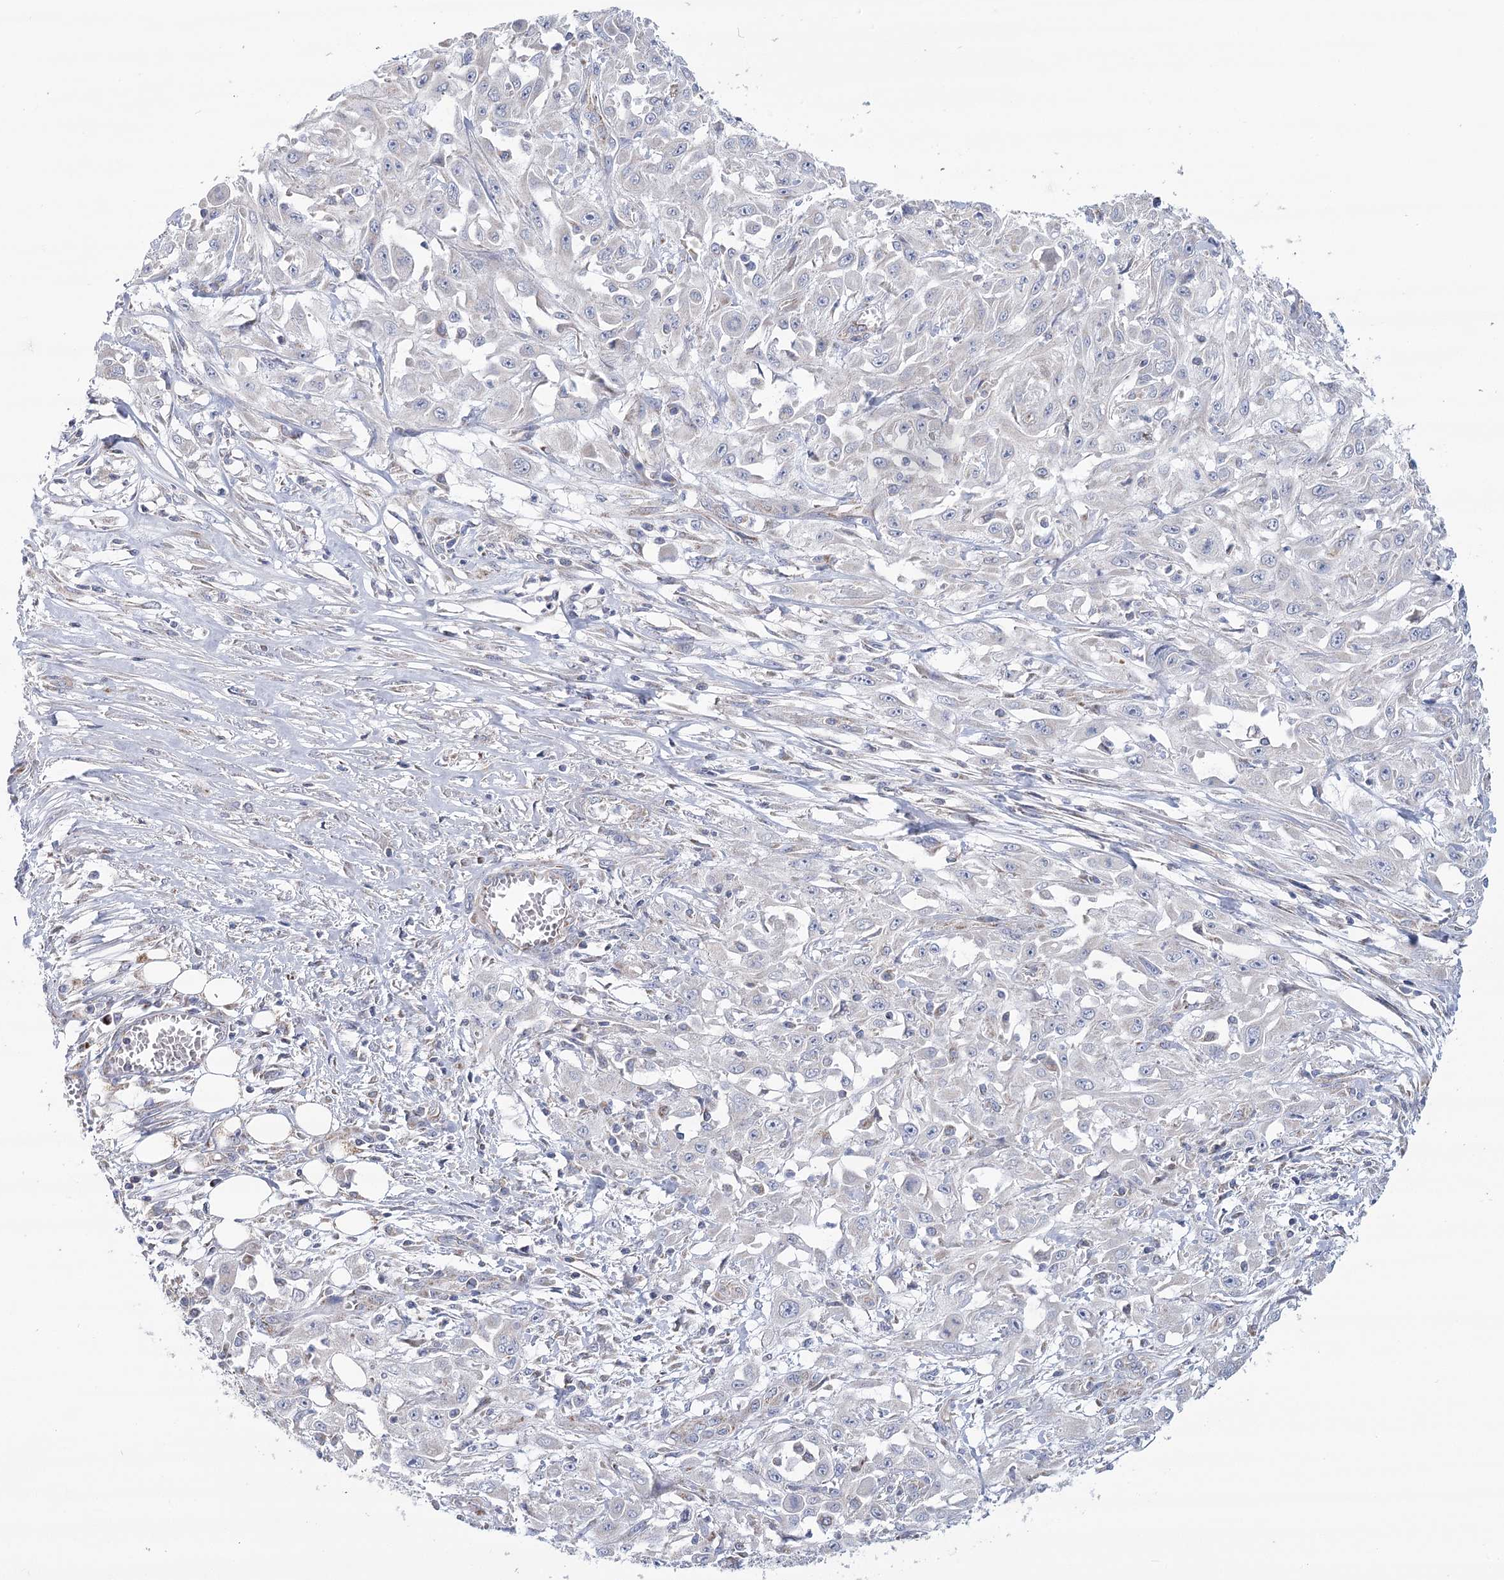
{"staining": {"intensity": "negative", "quantity": "none", "location": "none"}, "tissue": "skin cancer", "cell_type": "Tumor cells", "image_type": "cancer", "snomed": [{"axis": "morphology", "description": "Squamous cell carcinoma, NOS"}, {"axis": "morphology", "description": "Squamous cell carcinoma, metastatic, NOS"}, {"axis": "topography", "description": "Skin"}, {"axis": "topography", "description": "Lymph node"}], "caption": "Squamous cell carcinoma (skin) was stained to show a protein in brown. There is no significant staining in tumor cells.", "gene": "SNX7", "patient": {"sex": "male", "age": 75}}